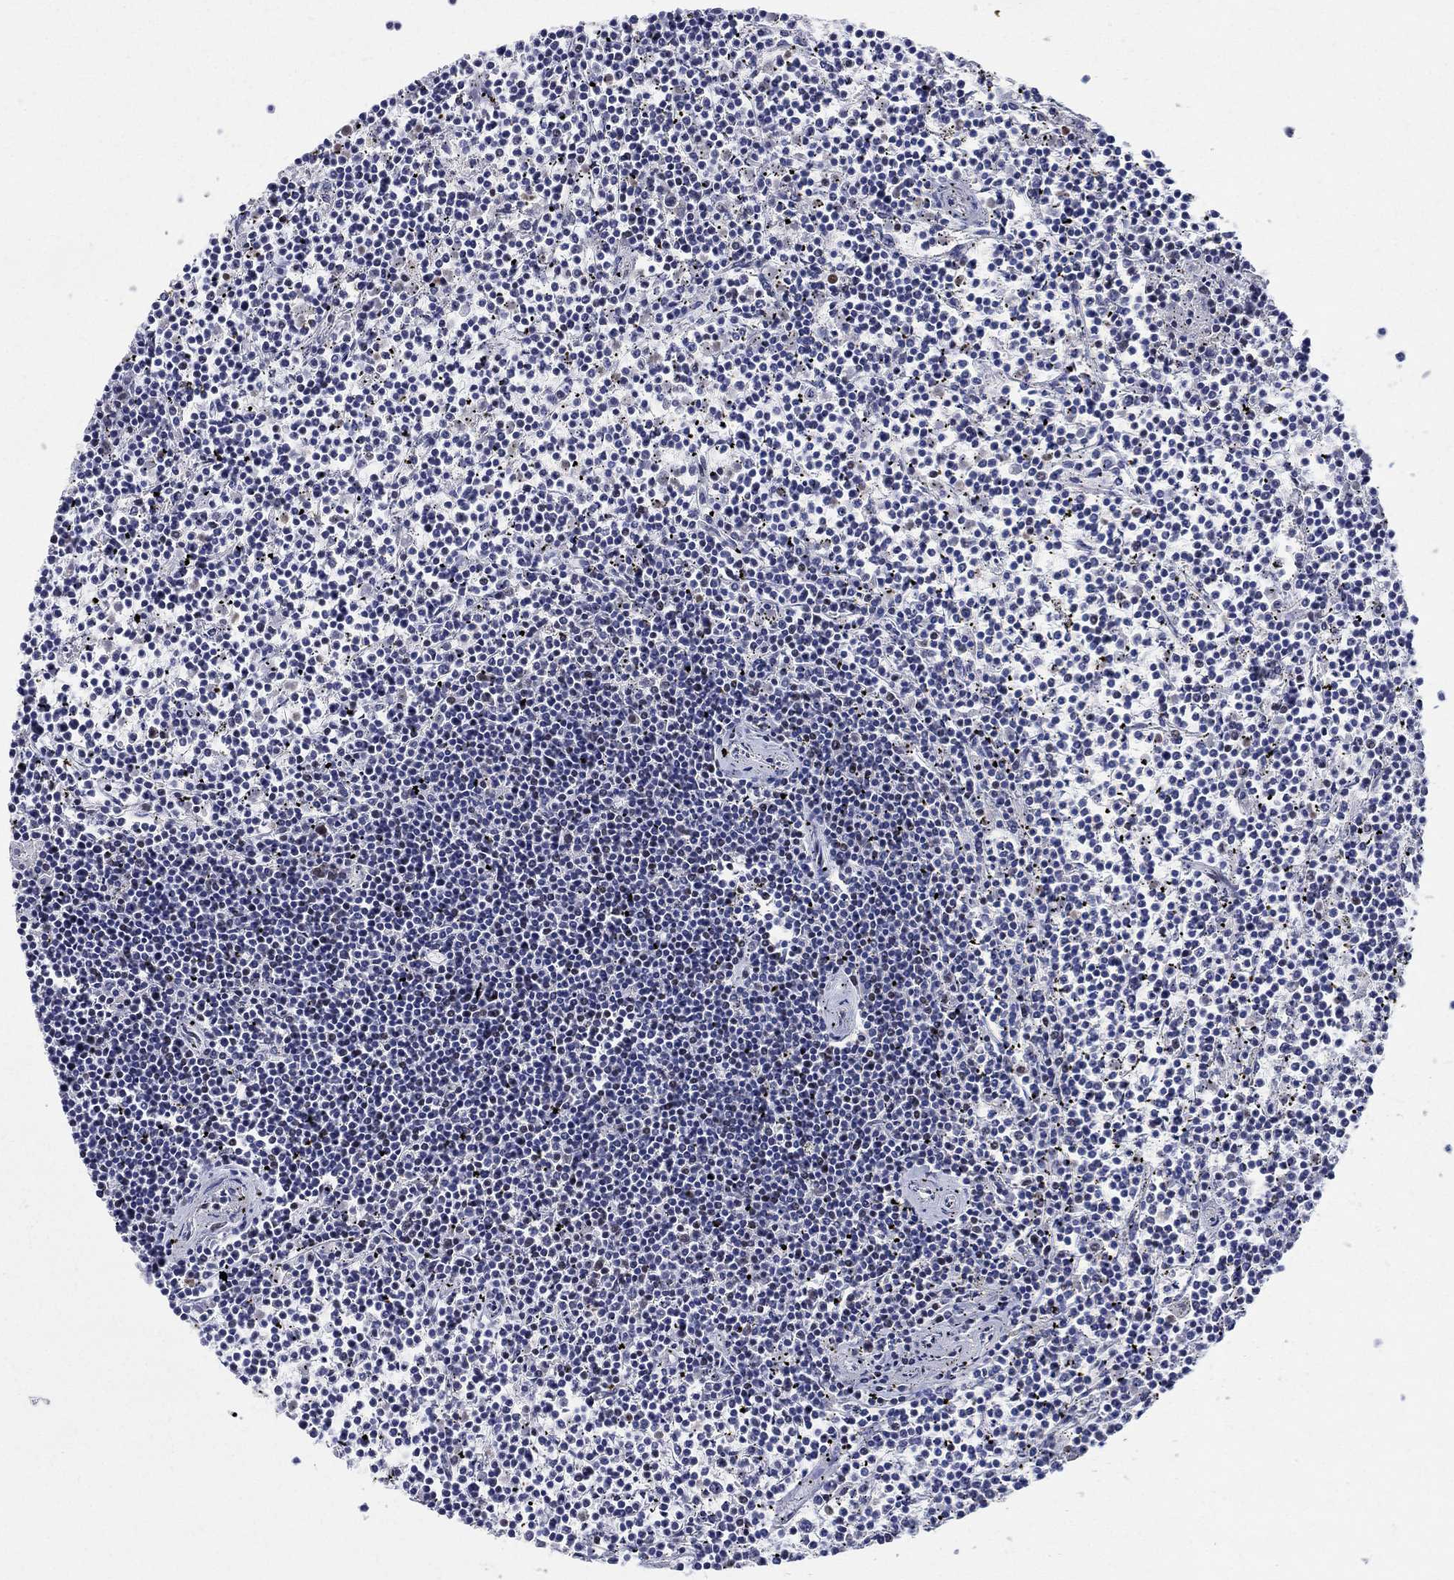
{"staining": {"intensity": "negative", "quantity": "none", "location": "none"}, "tissue": "lymphoma", "cell_type": "Tumor cells", "image_type": "cancer", "snomed": [{"axis": "morphology", "description": "Malignant lymphoma, non-Hodgkin's type, Low grade"}, {"axis": "topography", "description": "Spleen"}], "caption": "IHC image of neoplastic tissue: human lymphoma stained with DAB demonstrates no significant protein staining in tumor cells.", "gene": "FBXO16", "patient": {"sex": "female", "age": 19}}